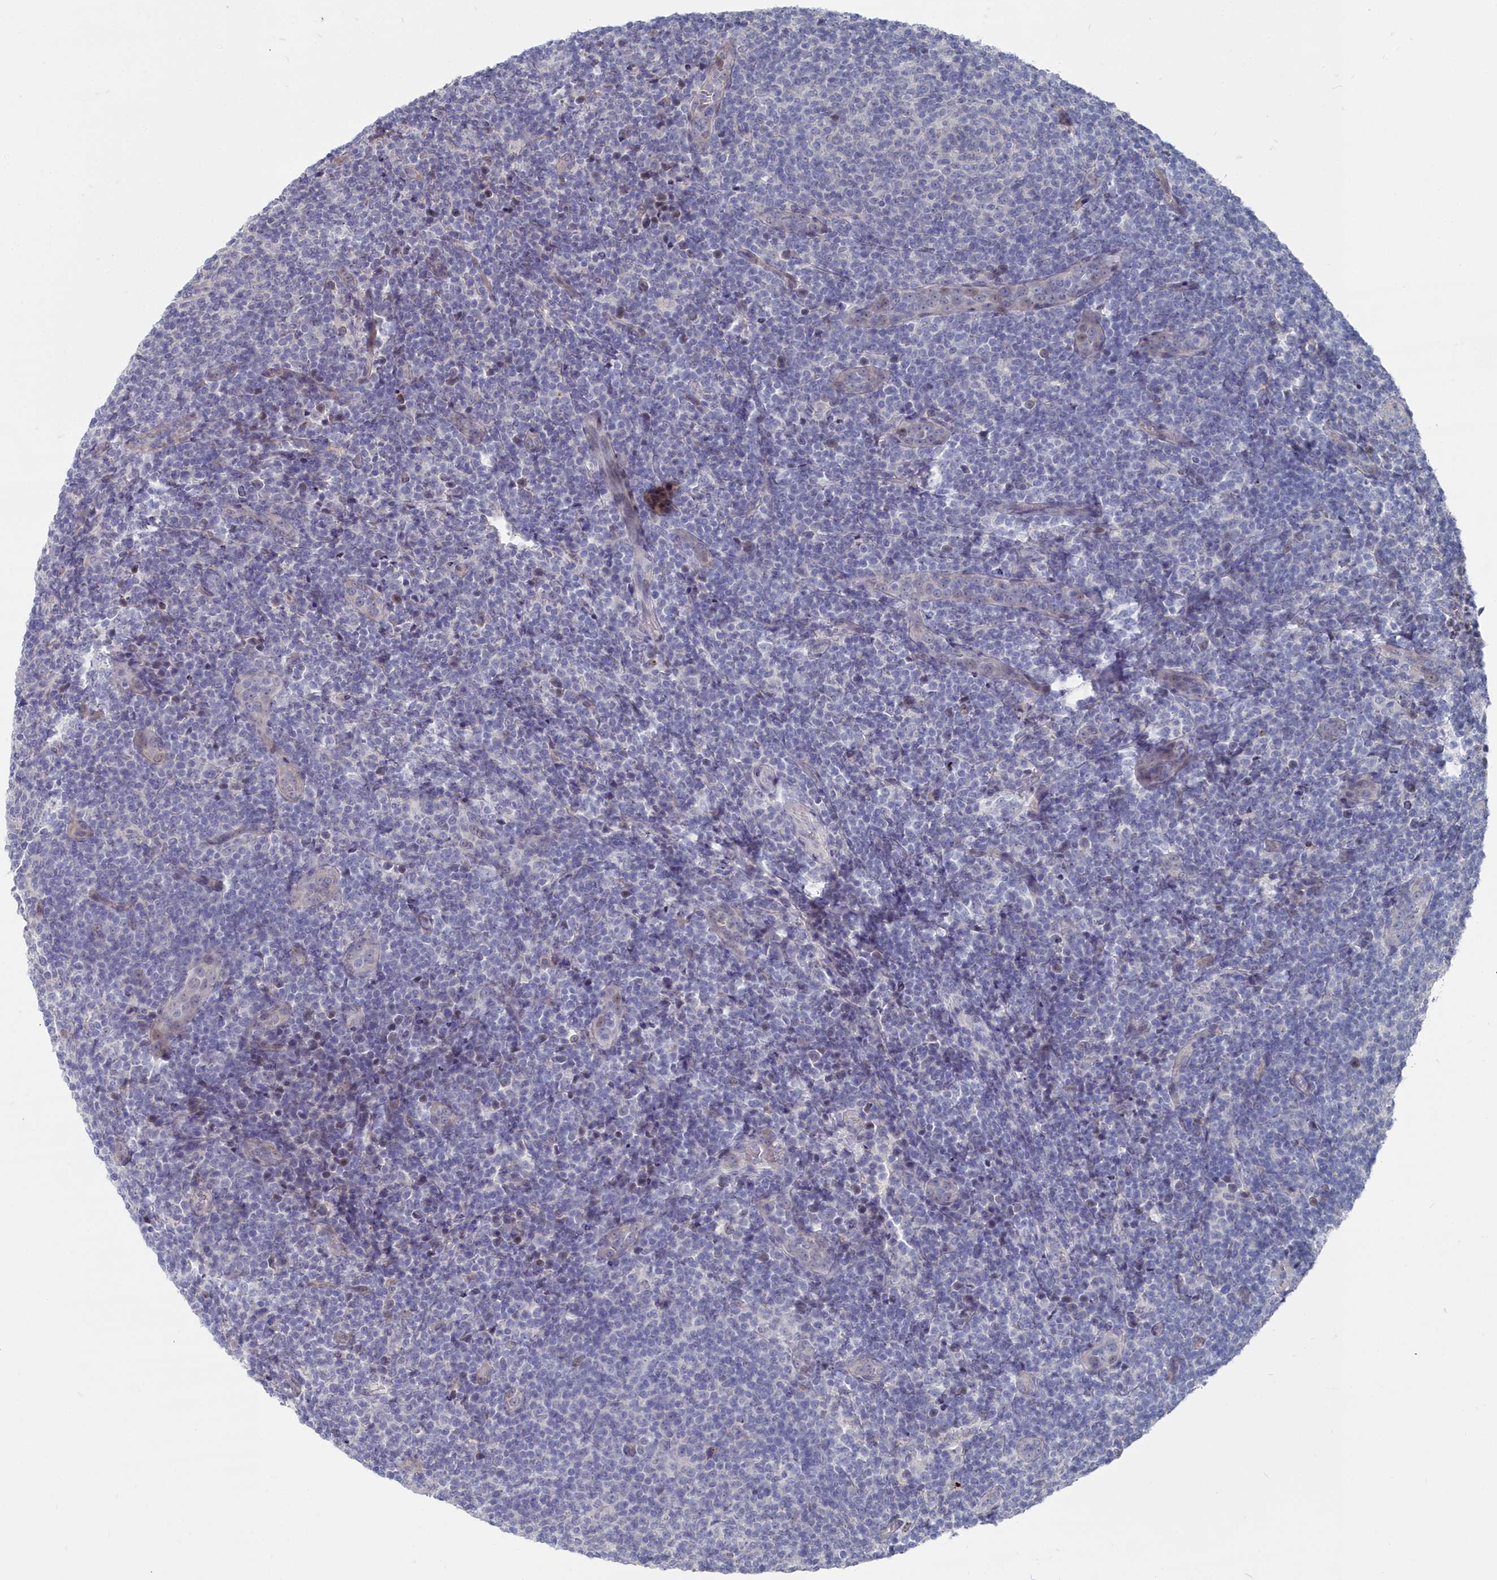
{"staining": {"intensity": "negative", "quantity": "none", "location": "none"}, "tissue": "lymphoma", "cell_type": "Tumor cells", "image_type": "cancer", "snomed": [{"axis": "morphology", "description": "Malignant lymphoma, non-Hodgkin's type, Low grade"}, {"axis": "topography", "description": "Lymph node"}], "caption": "IHC of human lymphoma displays no positivity in tumor cells. (Immunohistochemistry, brightfield microscopy, high magnification).", "gene": "RPS27A", "patient": {"sex": "male", "age": 66}}